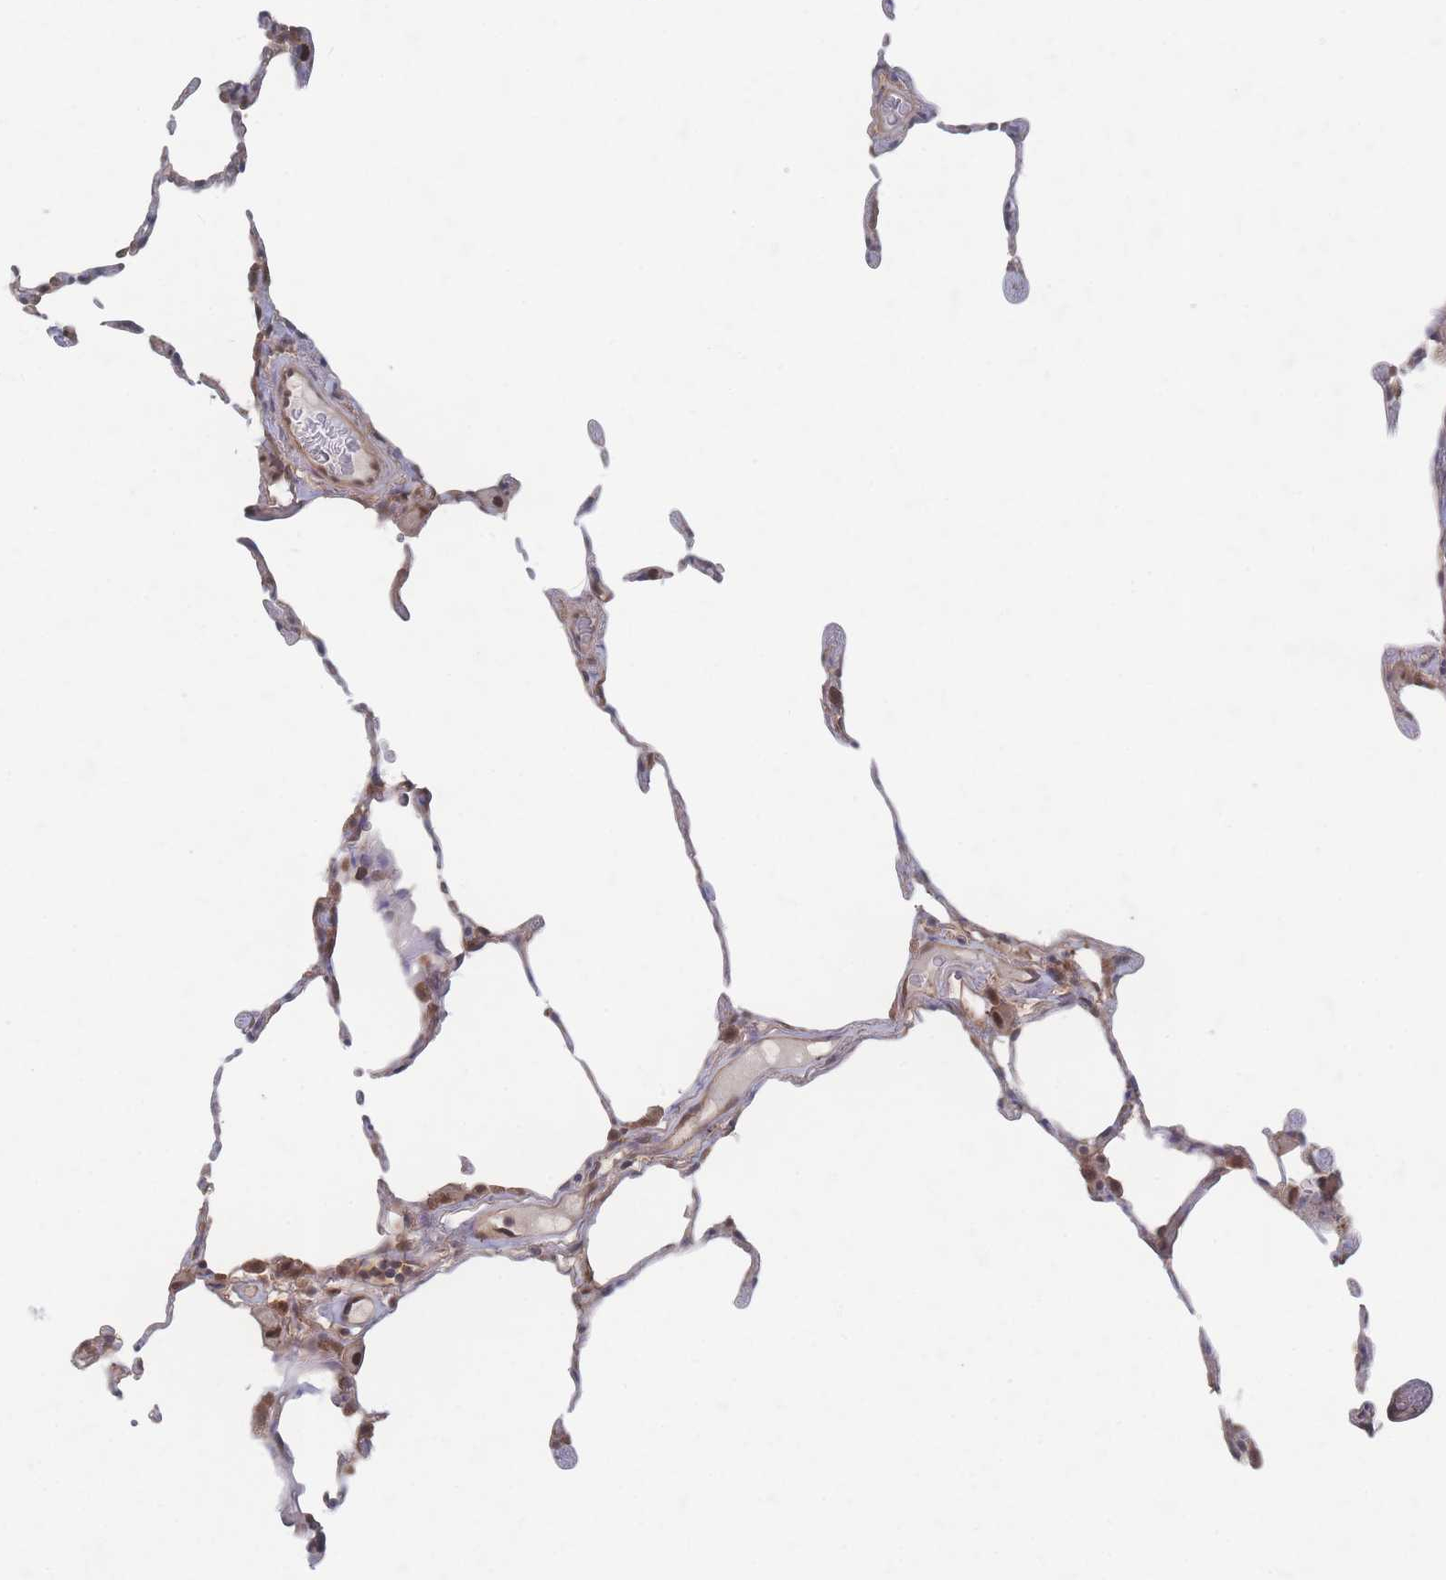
{"staining": {"intensity": "moderate", "quantity": "25%-75%", "location": "cytoplasmic/membranous"}, "tissue": "lung", "cell_type": "Alveolar cells", "image_type": "normal", "snomed": [{"axis": "morphology", "description": "Normal tissue, NOS"}, {"axis": "topography", "description": "Lung"}], "caption": "Protein expression analysis of benign lung shows moderate cytoplasmic/membranous staining in approximately 25%-75% of alveolar cells. (brown staining indicates protein expression, while blue staining denotes nuclei).", "gene": "PSMA1", "patient": {"sex": "female", "age": 57}}